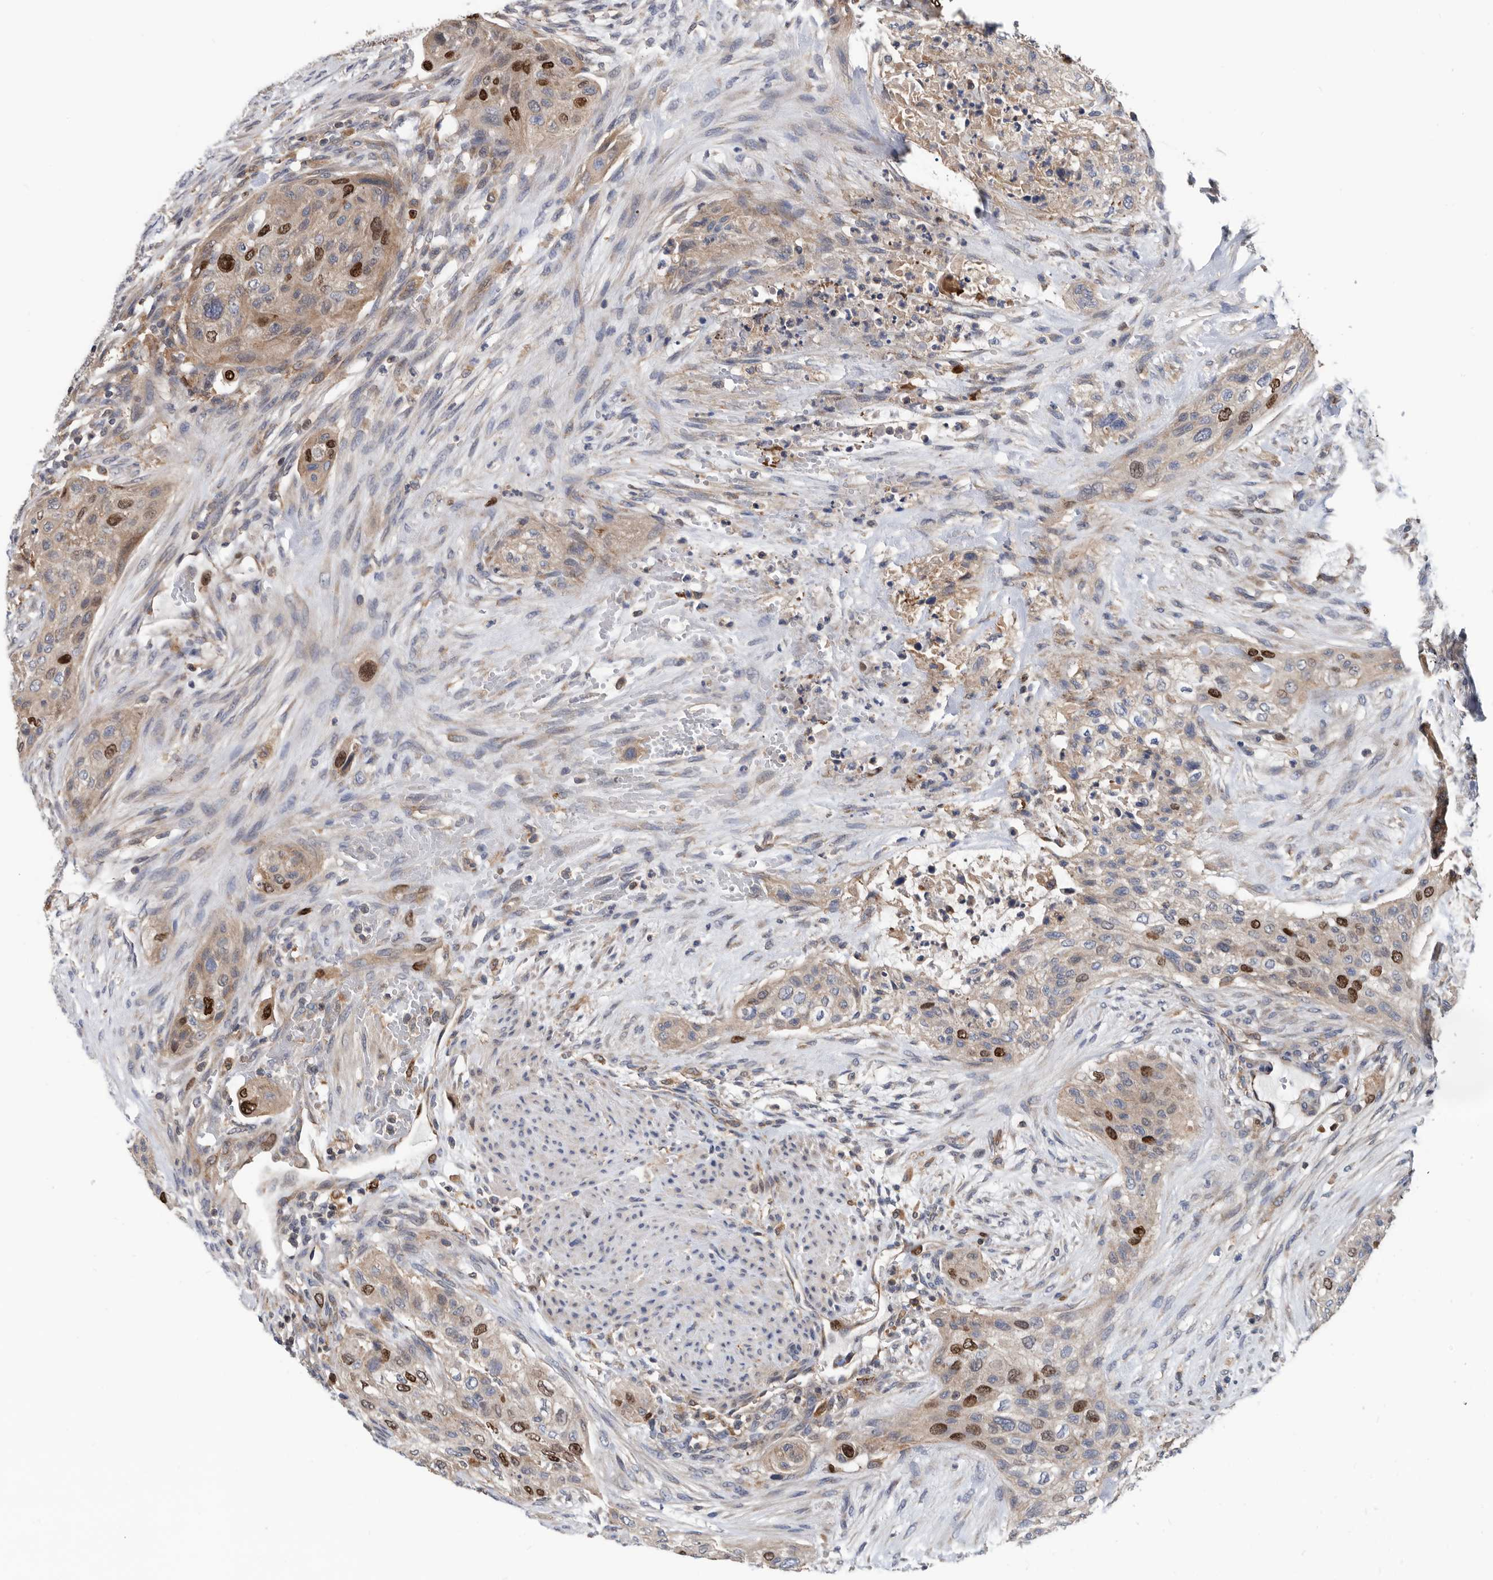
{"staining": {"intensity": "strong", "quantity": "<25%", "location": "cytoplasmic/membranous,nuclear"}, "tissue": "urothelial cancer", "cell_type": "Tumor cells", "image_type": "cancer", "snomed": [{"axis": "morphology", "description": "Urothelial carcinoma, High grade"}, {"axis": "topography", "description": "Urinary bladder"}], "caption": "Brown immunohistochemical staining in human urothelial cancer exhibits strong cytoplasmic/membranous and nuclear positivity in about <25% of tumor cells. Nuclei are stained in blue.", "gene": "ATAD2", "patient": {"sex": "male", "age": 35}}